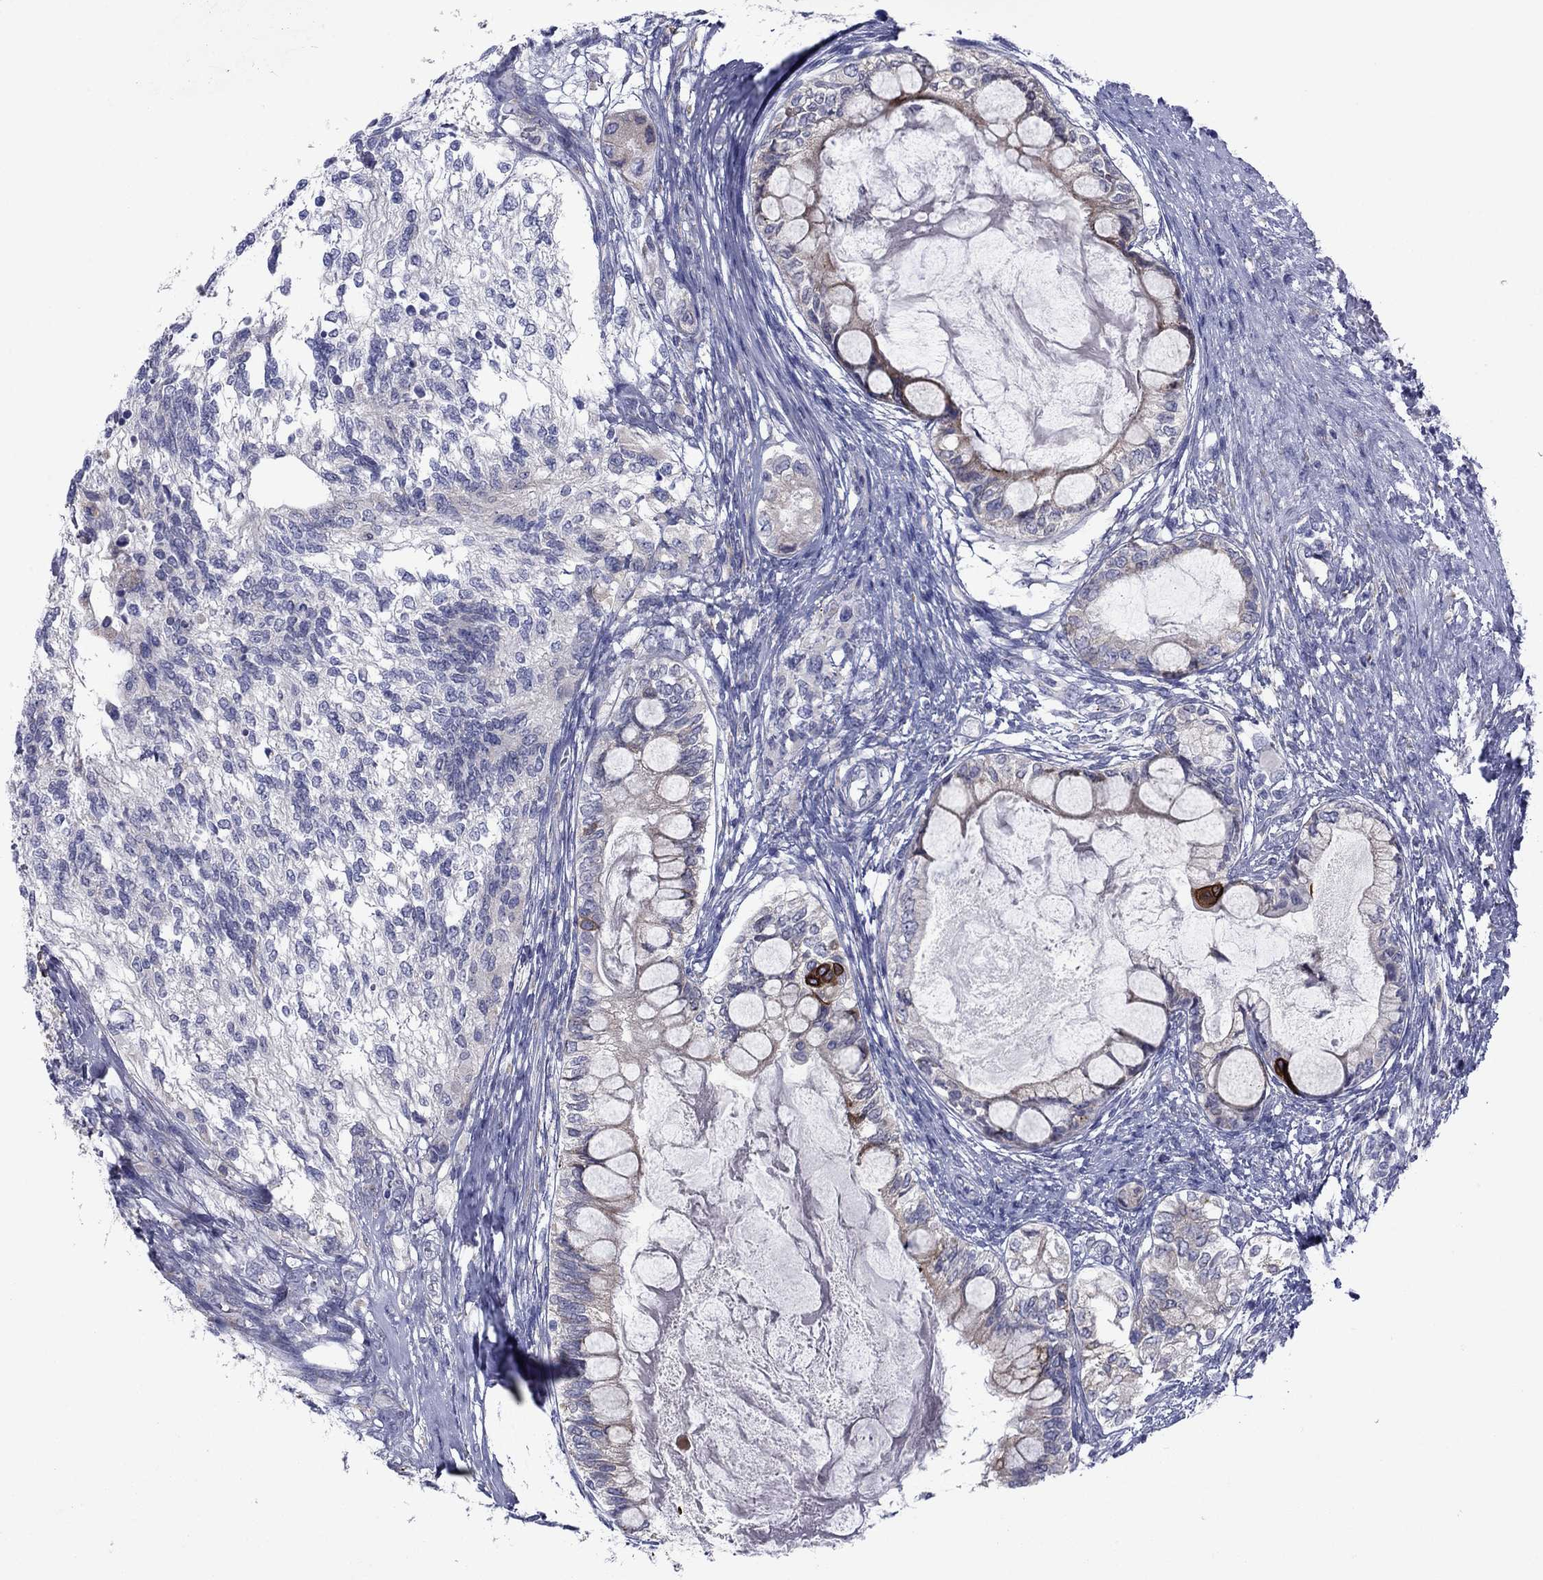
{"staining": {"intensity": "negative", "quantity": "none", "location": "none"}, "tissue": "testis cancer", "cell_type": "Tumor cells", "image_type": "cancer", "snomed": [{"axis": "morphology", "description": "Seminoma, NOS"}, {"axis": "morphology", "description": "Carcinoma, Embryonal, NOS"}, {"axis": "topography", "description": "Testis"}], "caption": "This photomicrograph is of seminoma (testis) stained with IHC to label a protein in brown with the nuclei are counter-stained blue. There is no expression in tumor cells.", "gene": "TMPRSS11A", "patient": {"sex": "male", "age": 41}}